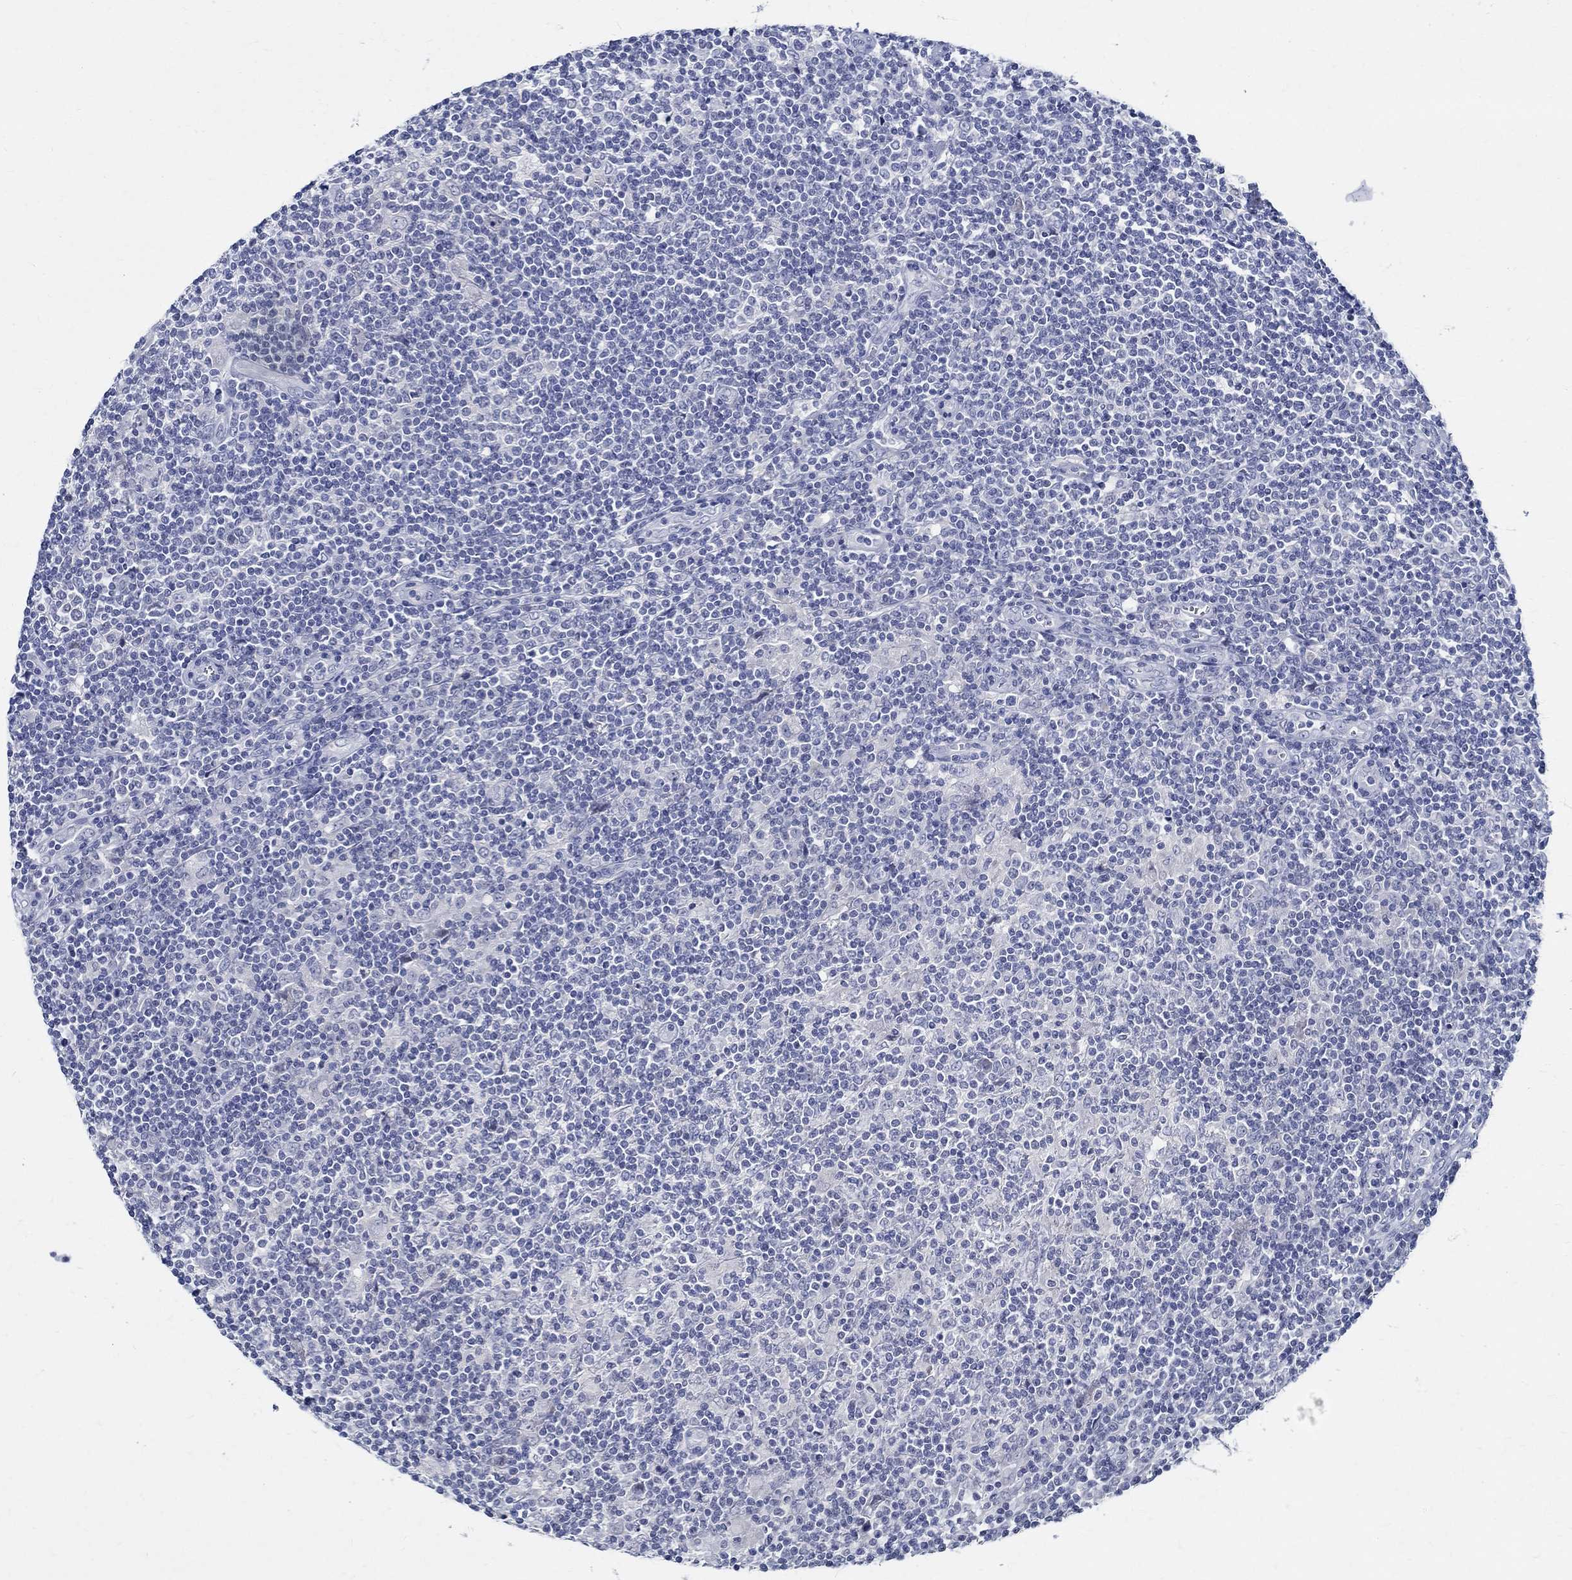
{"staining": {"intensity": "negative", "quantity": "none", "location": "none"}, "tissue": "lymphoma", "cell_type": "Tumor cells", "image_type": "cancer", "snomed": [{"axis": "morphology", "description": "Hodgkin's disease, NOS"}, {"axis": "topography", "description": "Lymph node"}], "caption": "Immunohistochemistry (IHC) of lymphoma reveals no staining in tumor cells.", "gene": "CETN1", "patient": {"sex": "male", "age": 40}}